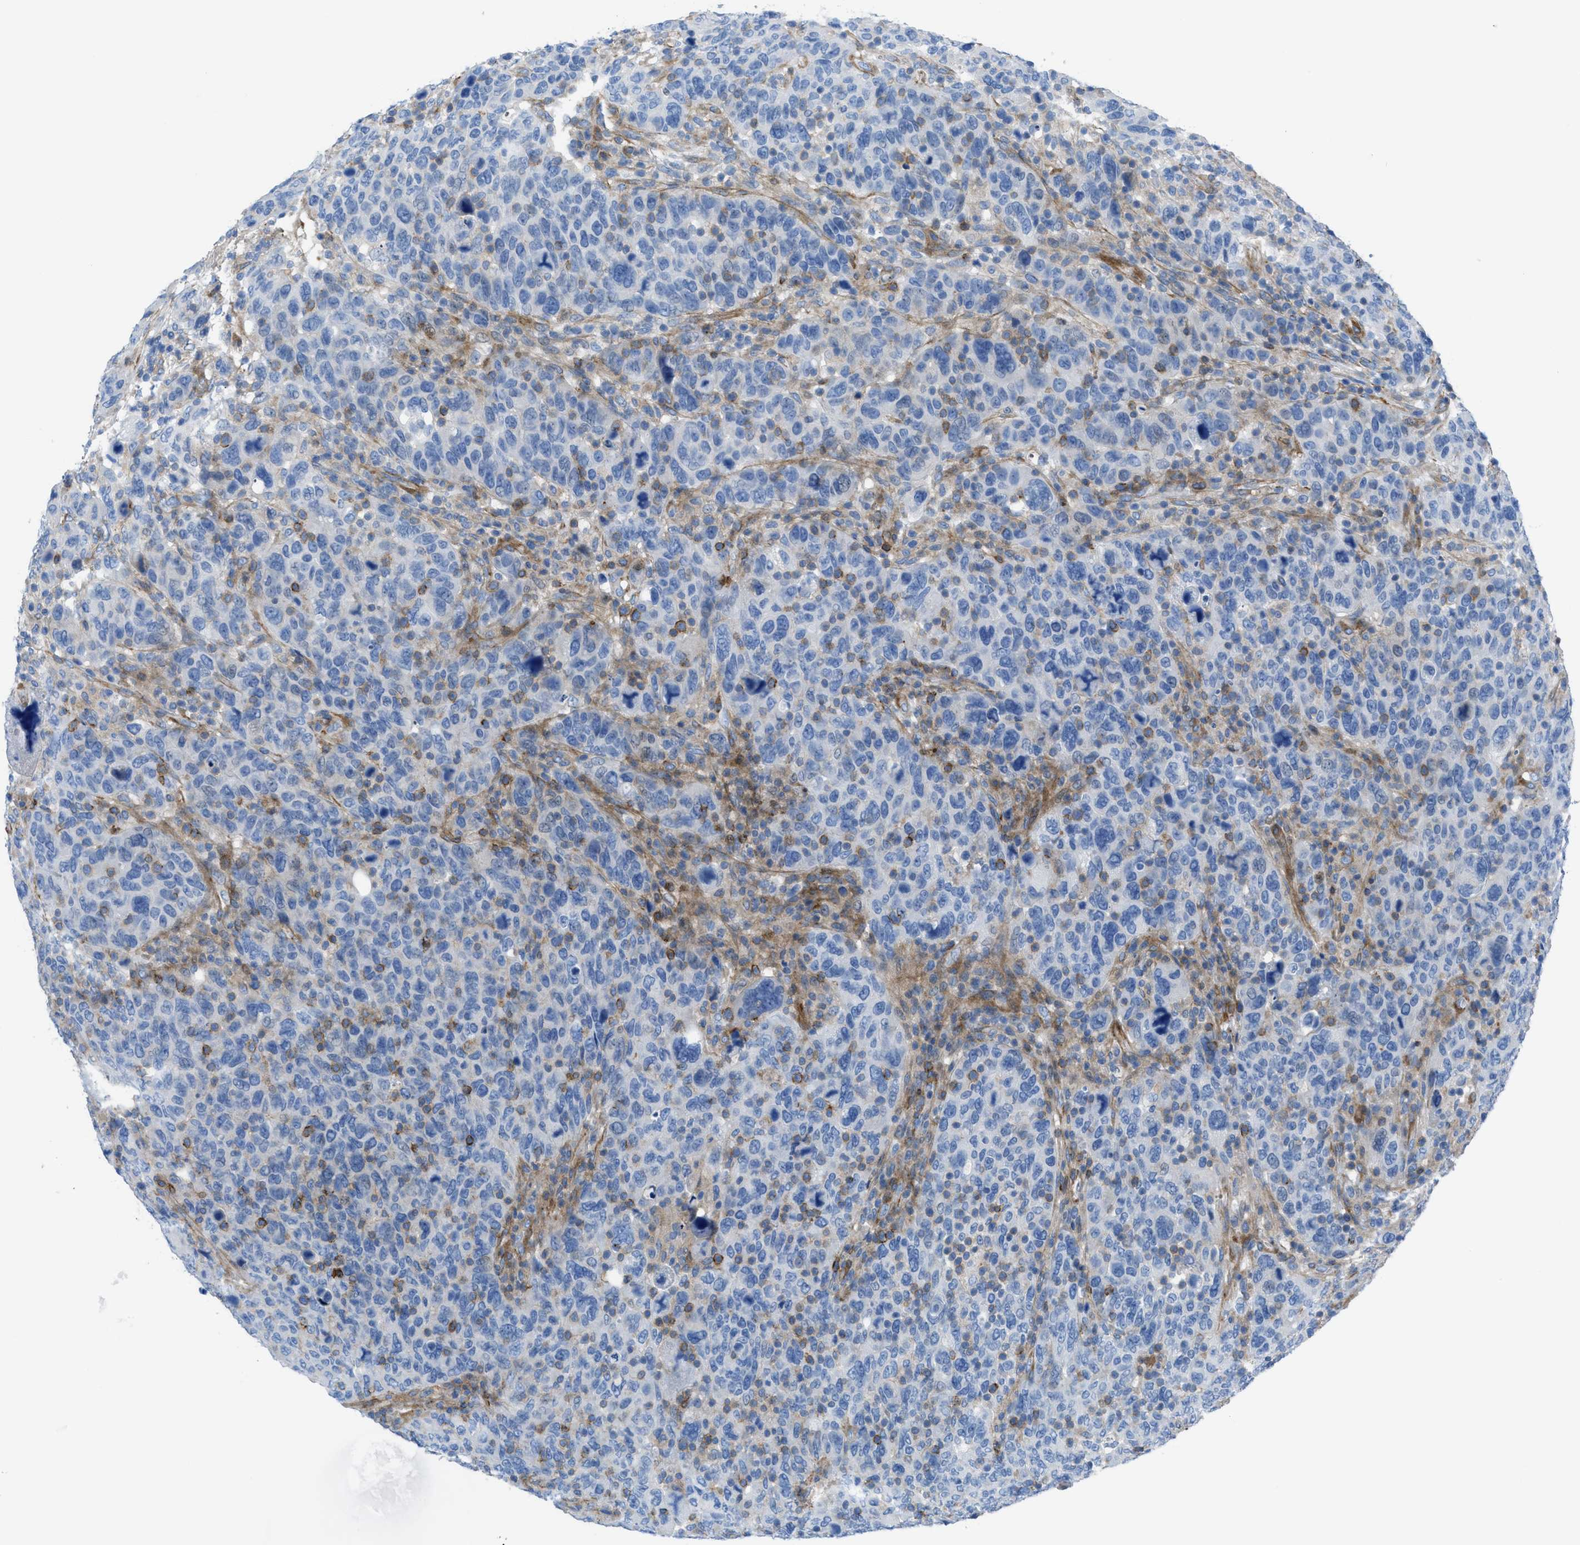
{"staining": {"intensity": "negative", "quantity": "none", "location": "none"}, "tissue": "breast cancer", "cell_type": "Tumor cells", "image_type": "cancer", "snomed": [{"axis": "morphology", "description": "Duct carcinoma"}, {"axis": "topography", "description": "Breast"}], "caption": "Tumor cells show no significant protein staining in breast cancer.", "gene": "KCNH7", "patient": {"sex": "female", "age": 37}}